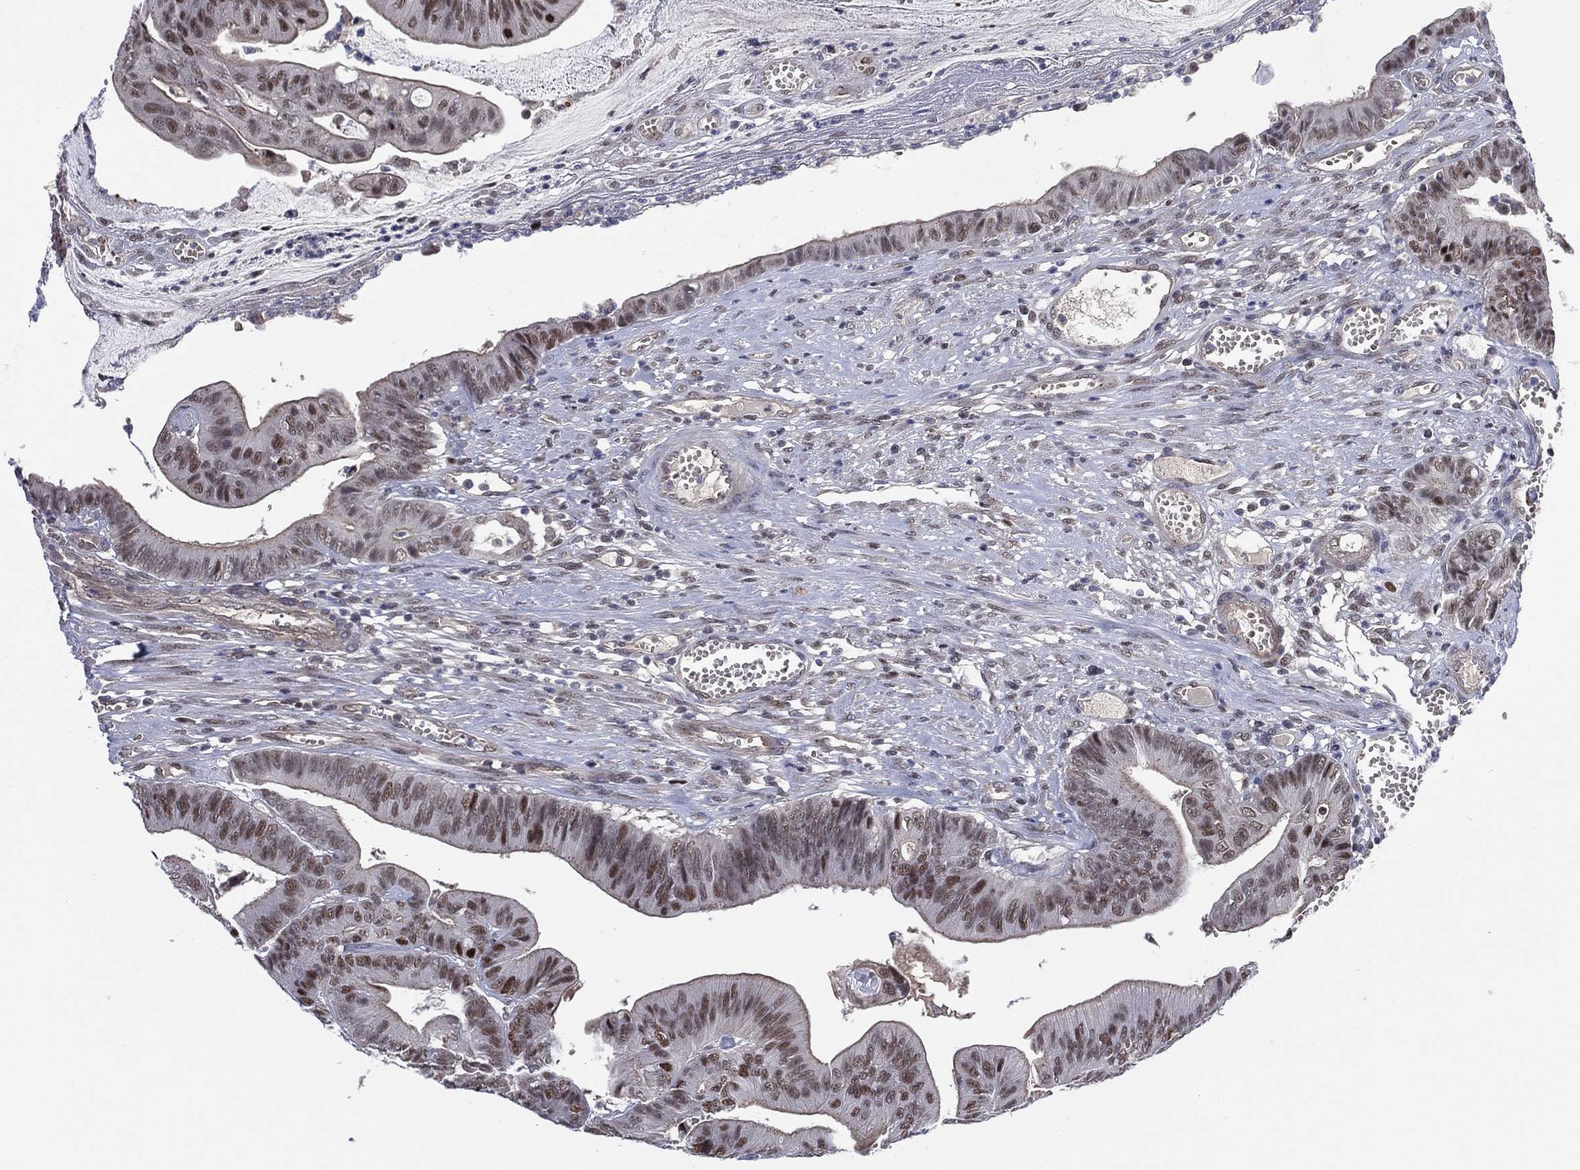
{"staining": {"intensity": "strong", "quantity": "<25%", "location": "nuclear"}, "tissue": "colorectal cancer", "cell_type": "Tumor cells", "image_type": "cancer", "snomed": [{"axis": "morphology", "description": "Adenocarcinoma, NOS"}, {"axis": "topography", "description": "Colon"}], "caption": "Tumor cells demonstrate strong nuclear staining in about <25% of cells in adenocarcinoma (colorectal).", "gene": "GSE1", "patient": {"sex": "female", "age": 69}}